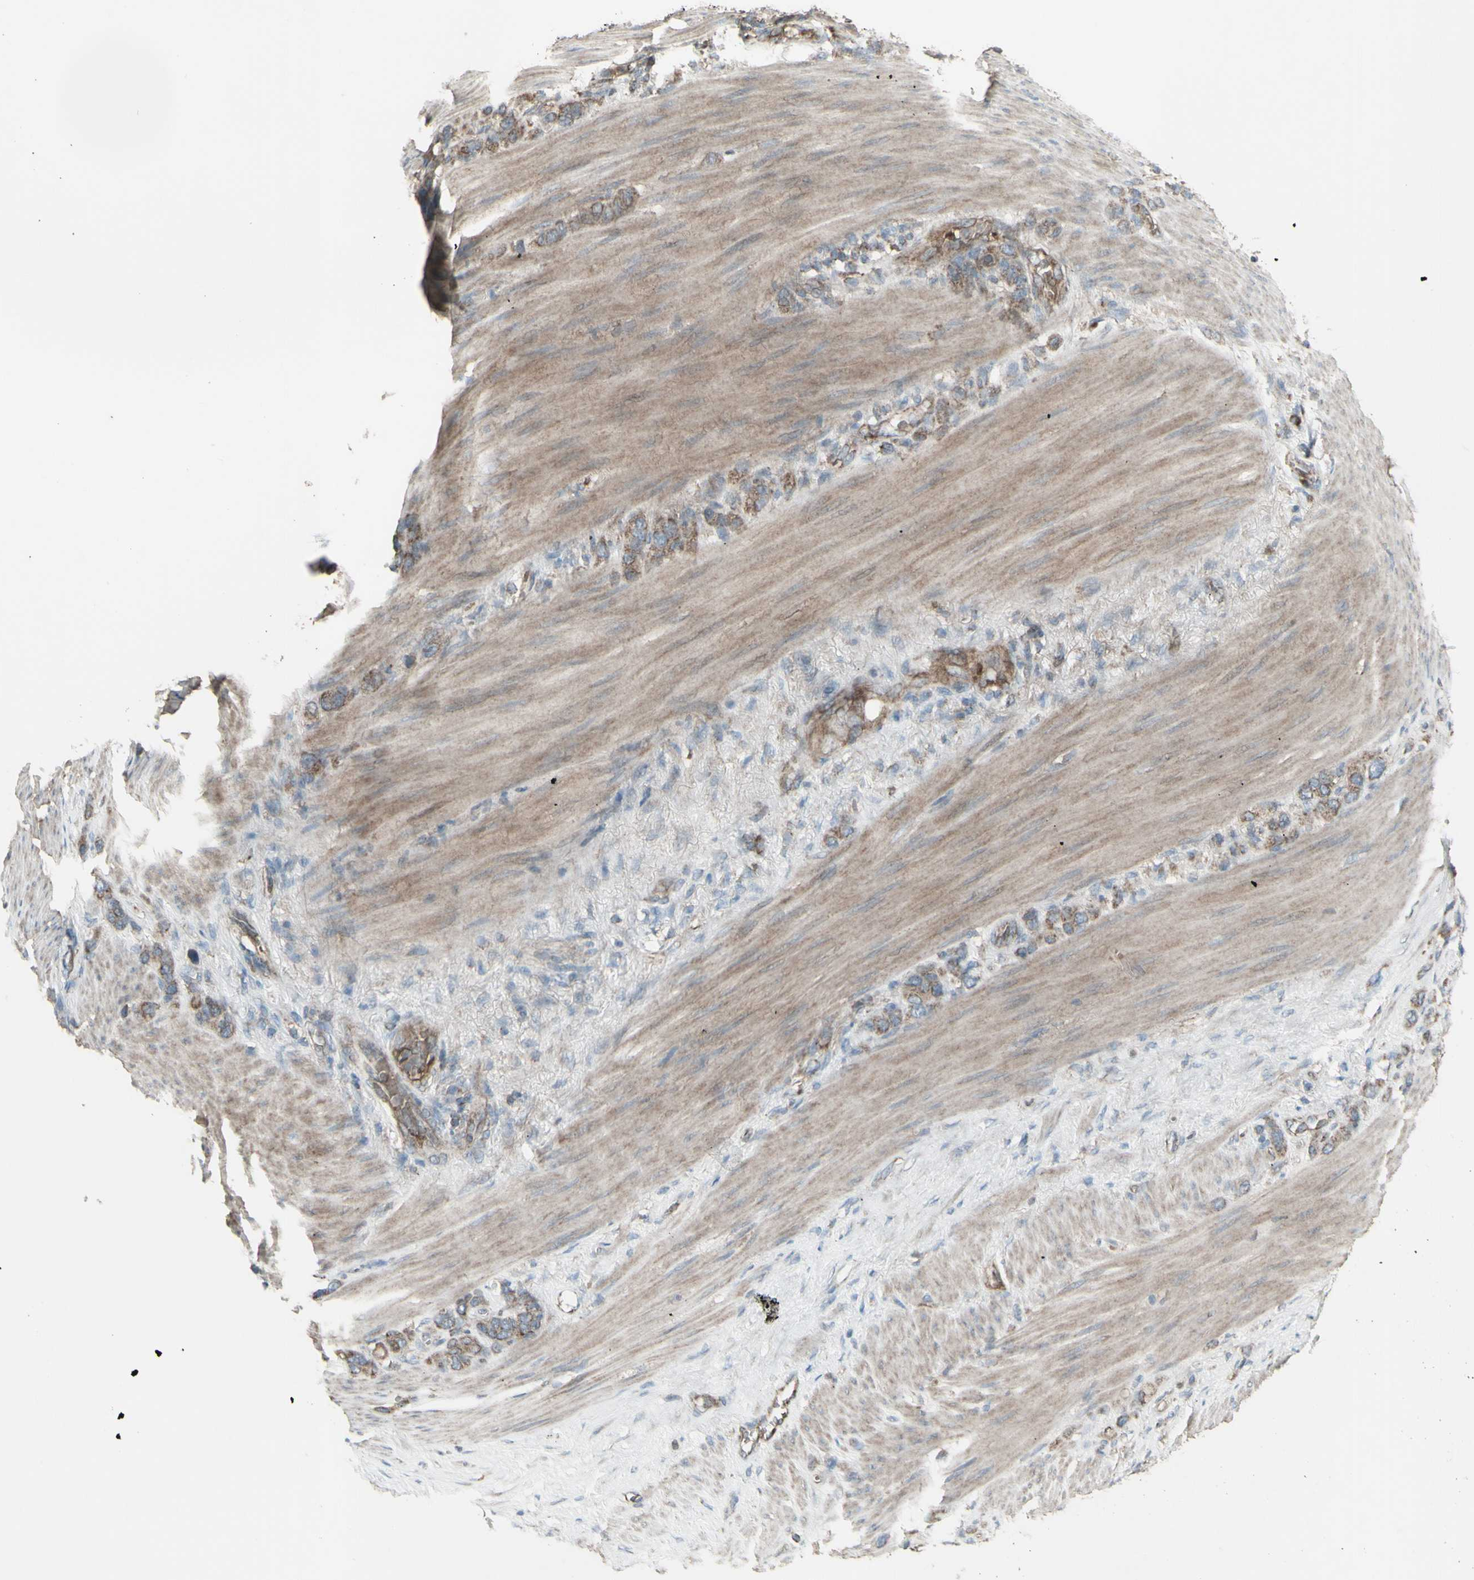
{"staining": {"intensity": "weak", "quantity": ">75%", "location": "cytoplasmic/membranous"}, "tissue": "stomach cancer", "cell_type": "Tumor cells", "image_type": "cancer", "snomed": [{"axis": "morphology", "description": "Adenocarcinoma, NOS"}, {"axis": "morphology", "description": "Adenocarcinoma, High grade"}, {"axis": "topography", "description": "Stomach, upper"}, {"axis": "topography", "description": "Stomach, lower"}], "caption": "Immunohistochemistry (IHC) of stomach cancer (adenocarcinoma) displays low levels of weak cytoplasmic/membranous expression in about >75% of tumor cells.", "gene": "SHC1", "patient": {"sex": "female", "age": 65}}